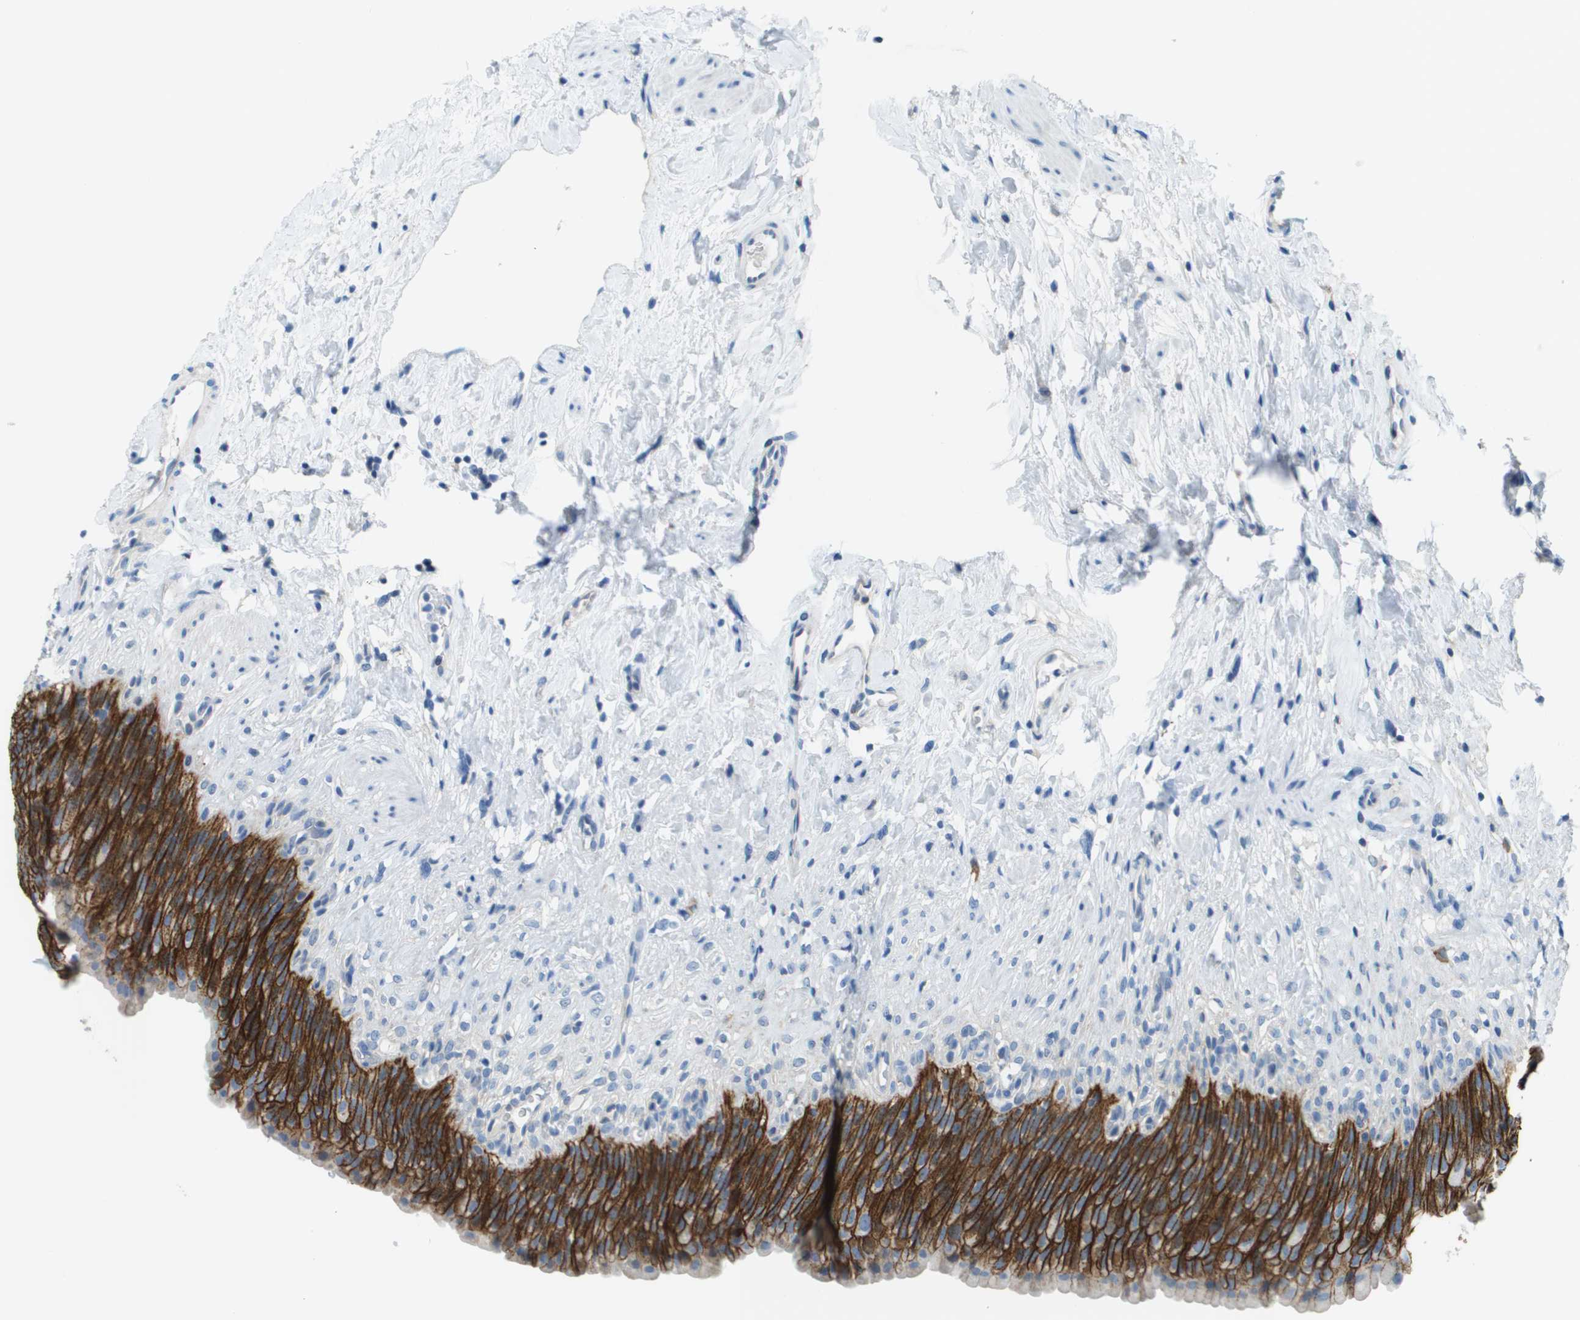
{"staining": {"intensity": "strong", "quantity": "25%-75%", "location": "cytoplasmic/membranous"}, "tissue": "urinary bladder", "cell_type": "Urothelial cells", "image_type": "normal", "snomed": [{"axis": "morphology", "description": "Normal tissue, NOS"}, {"axis": "topography", "description": "Urinary bladder"}], "caption": "Brown immunohistochemical staining in benign human urinary bladder reveals strong cytoplasmic/membranous staining in about 25%-75% of urothelial cells.", "gene": "SDC1", "patient": {"sex": "female", "age": 79}}